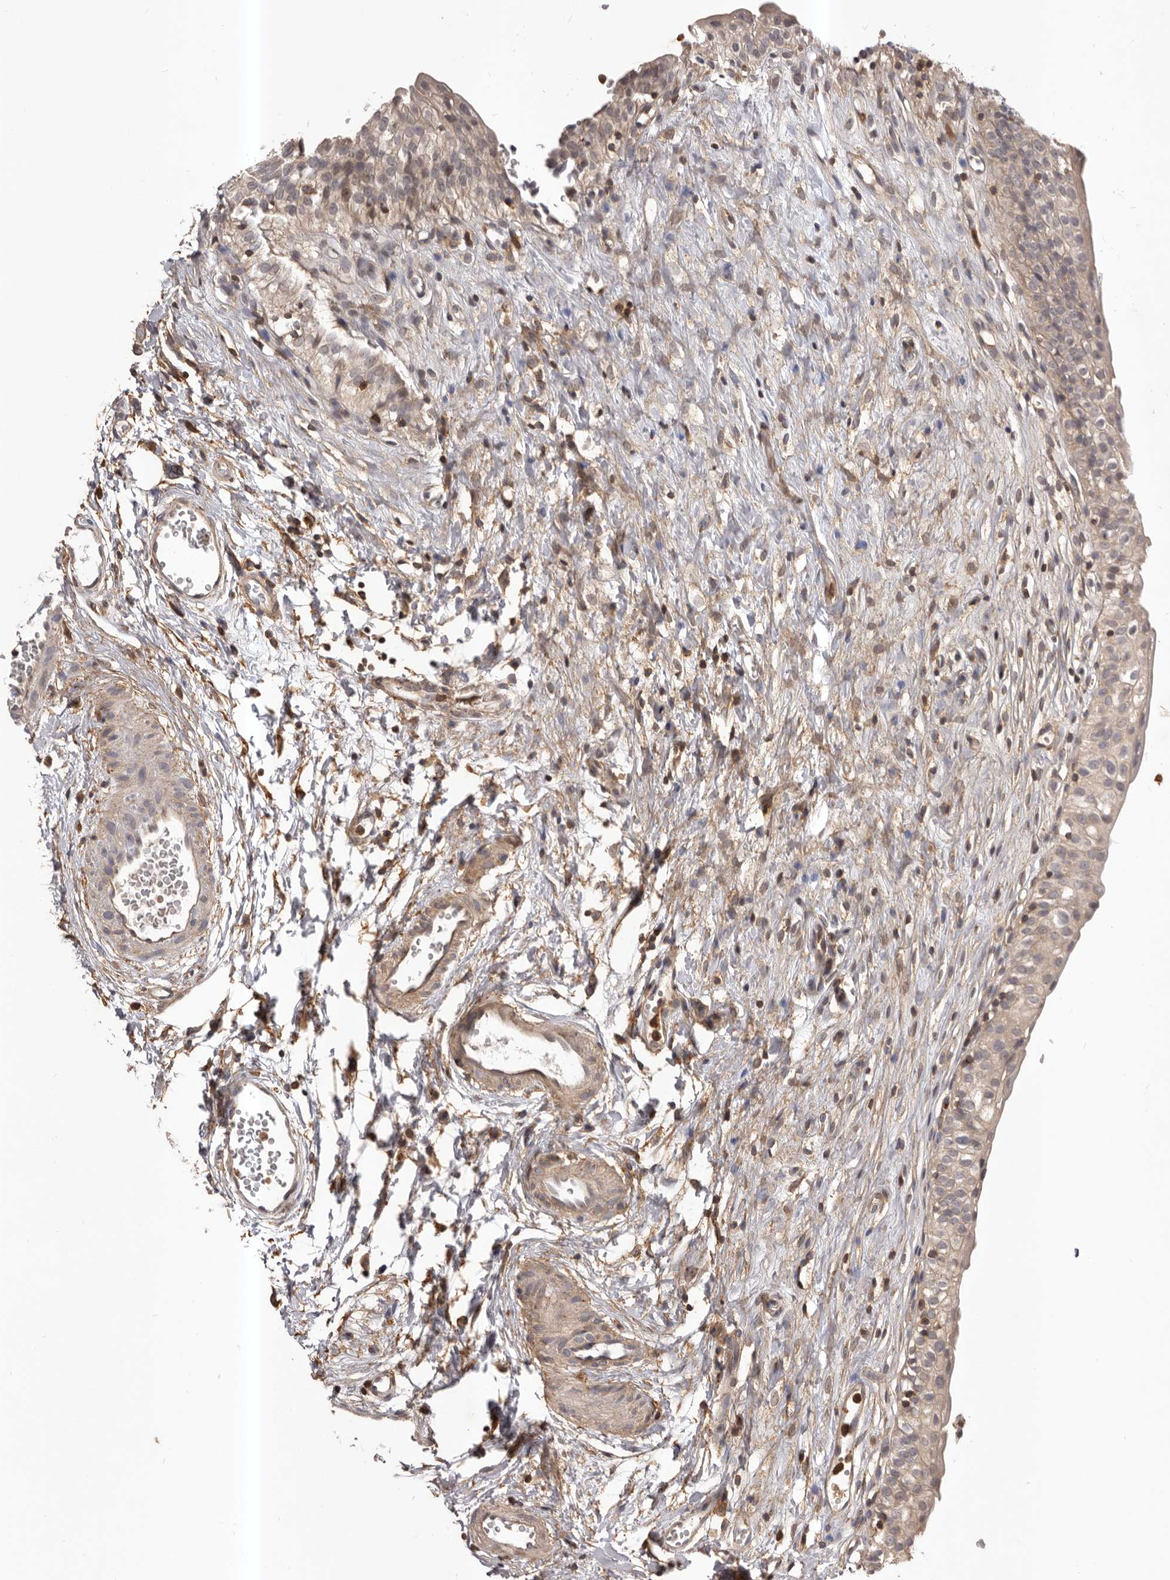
{"staining": {"intensity": "weak", "quantity": "25%-75%", "location": "cytoplasmic/membranous"}, "tissue": "urinary bladder", "cell_type": "Urothelial cells", "image_type": "normal", "snomed": [{"axis": "morphology", "description": "Normal tissue, NOS"}, {"axis": "topography", "description": "Urinary bladder"}], "caption": "Immunohistochemical staining of benign urinary bladder reveals weak cytoplasmic/membranous protein staining in about 25%-75% of urothelial cells.", "gene": "GLIPR2", "patient": {"sex": "male", "age": 51}}